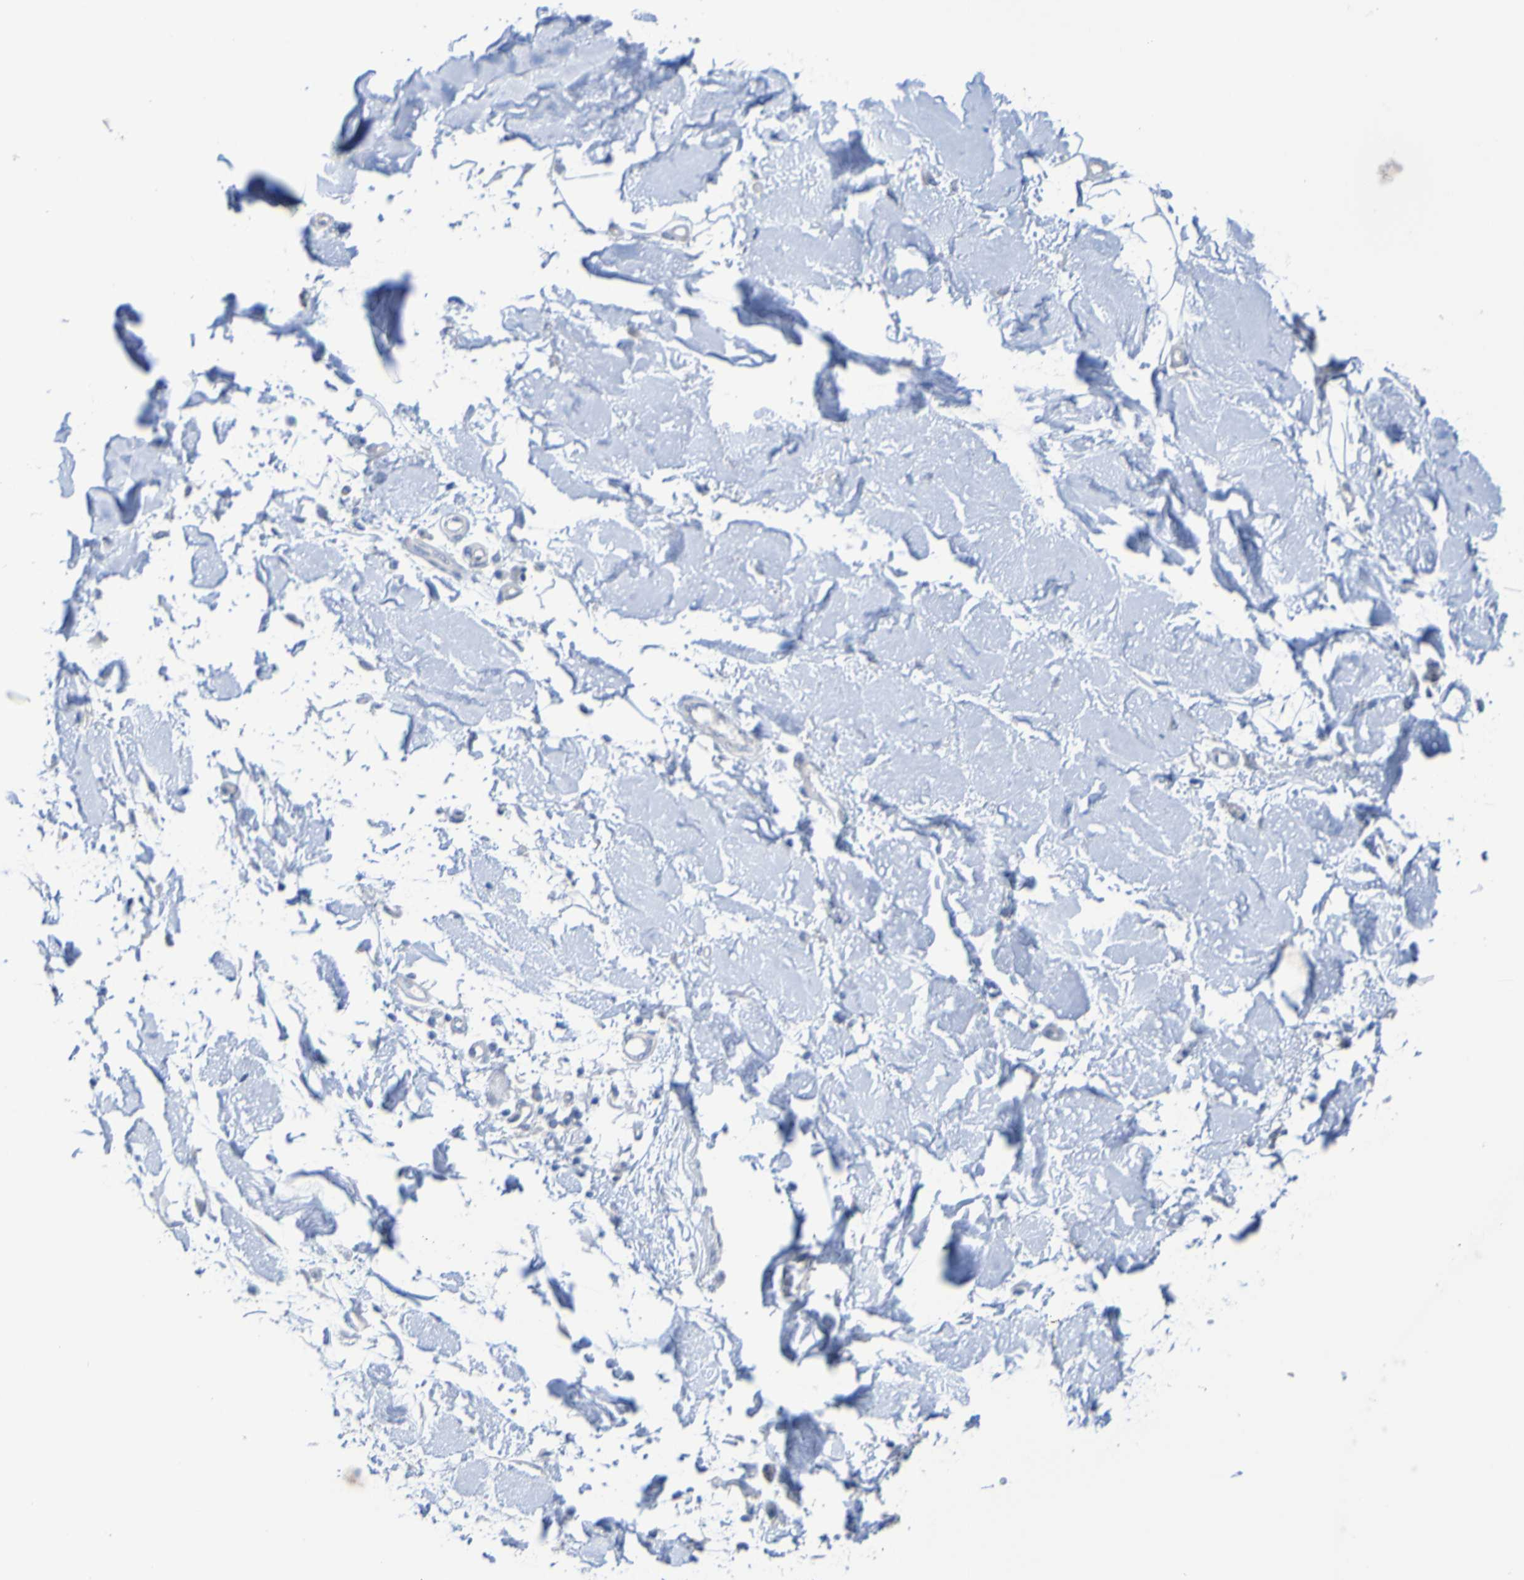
{"staining": {"intensity": "negative", "quantity": "none", "location": "none"}, "tissue": "adipose tissue", "cell_type": "Adipocytes", "image_type": "normal", "snomed": [{"axis": "morphology", "description": "Squamous cell carcinoma, NOS"}, {"axis": "topography", "description": "Skin"}], "caption": "A photomicrograph of human adipose tissue is negative for staining in adipocytes. (Stains: DAB (3,3'-diaminobenzidine) immunohistochemistry with hematoxylin counter stain, Microscopy: brightfield microscopy at high magnification).", "gene": "ACMSD", "patient": {"sex": "male", "age": 83}}